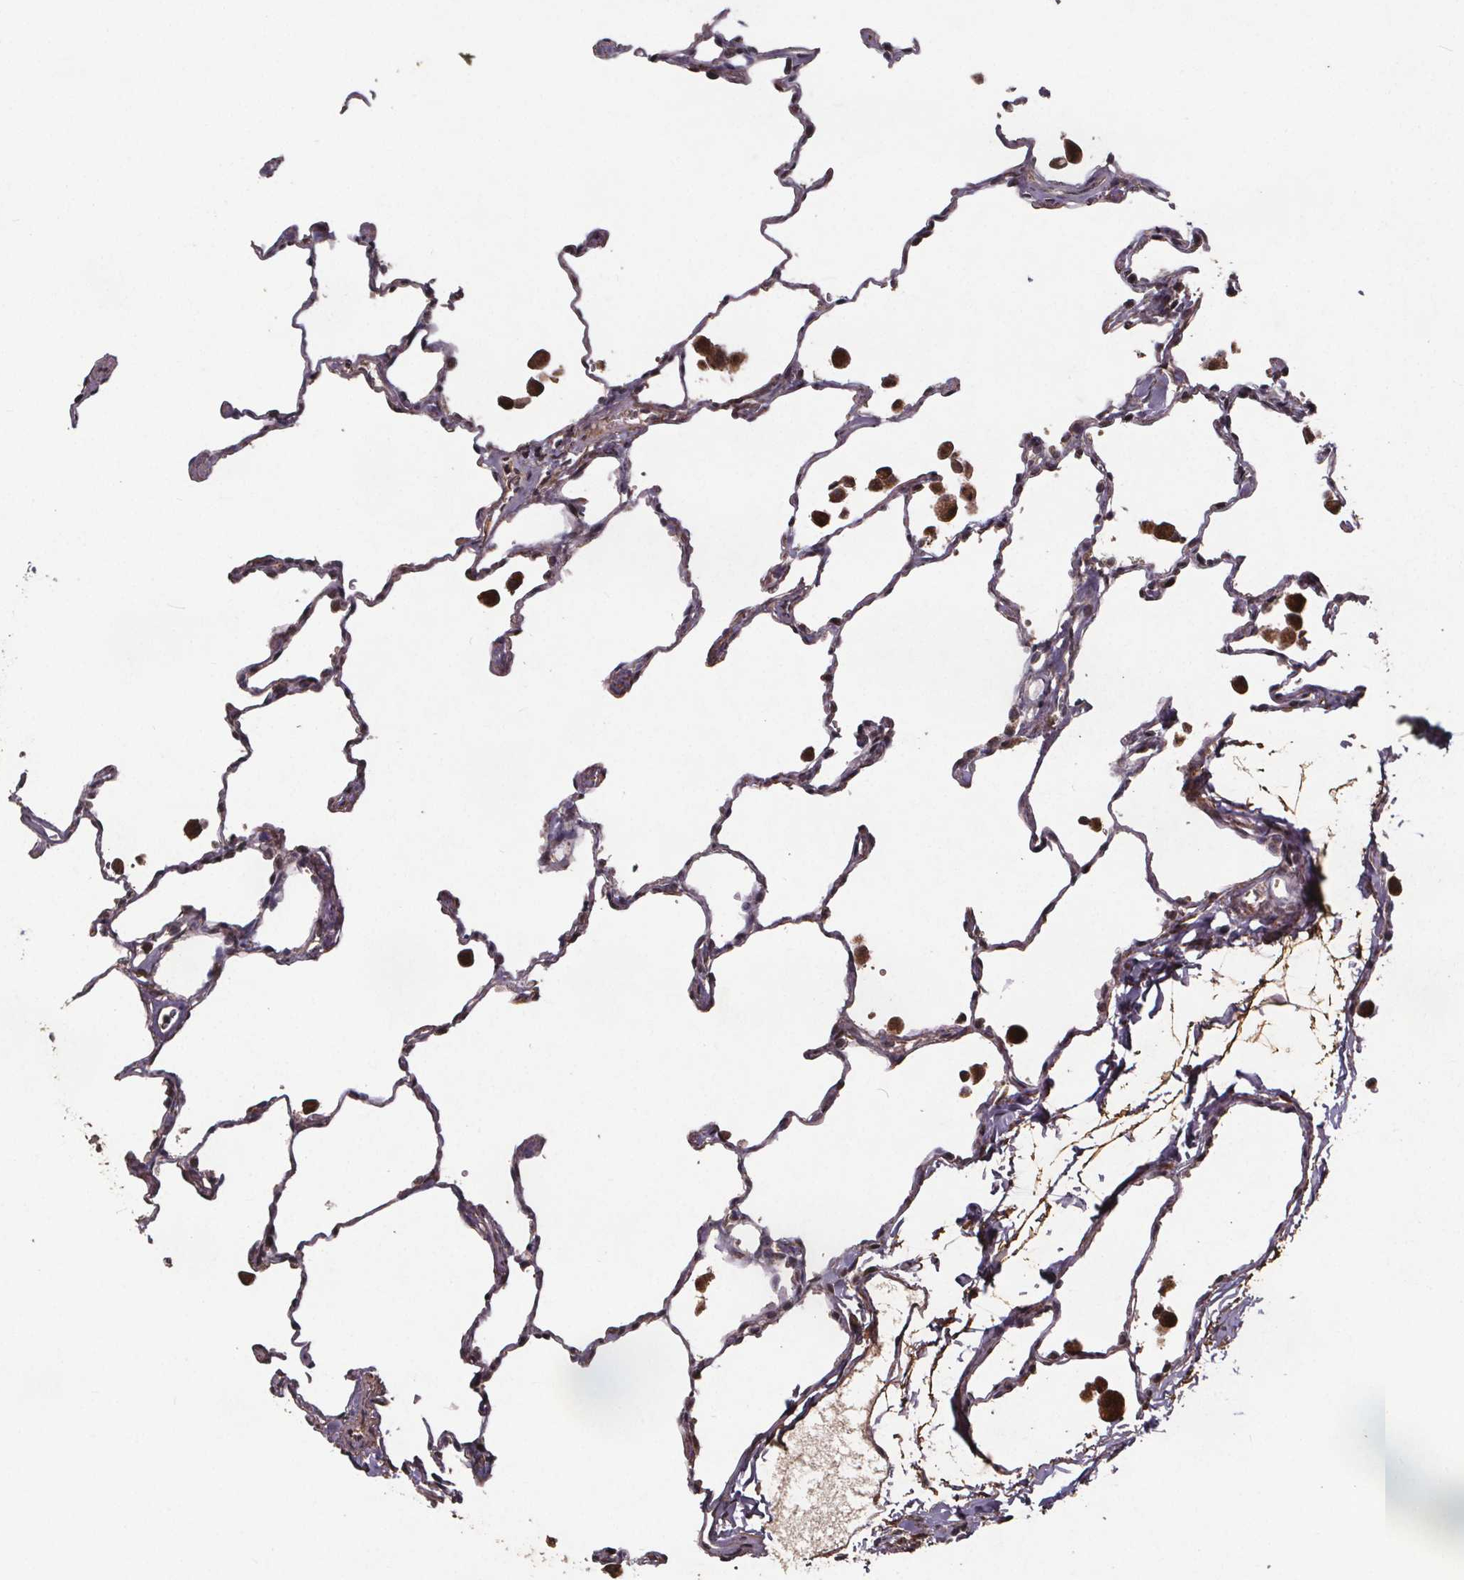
{"staining": {"intensity": "weak", "quantity": "25%-75%", "location": "cytoplasmic/membranous"}, "tissue": "lung", "cell_type": "Alveolar cells", "image_type": "normal", "snomed": [{"axis": "morphology", "description": "Normal tissue, NOS"}, {"axis": "topography", "description": "Lung"}], "caption": "Immunohistochemical staining of benign human lung reveals low levels of weak cytoplasmic/membranous expression in approximately 25%-75% of alveolar cells. The protein is stained brown, and the nuclei are stained in blue (DAB (3,3'-diaminobenzidine) IHC with brightfield microscopy, high magnification).", "gene": "GPX3", "patient": {"sex": "female", "age": 47}}